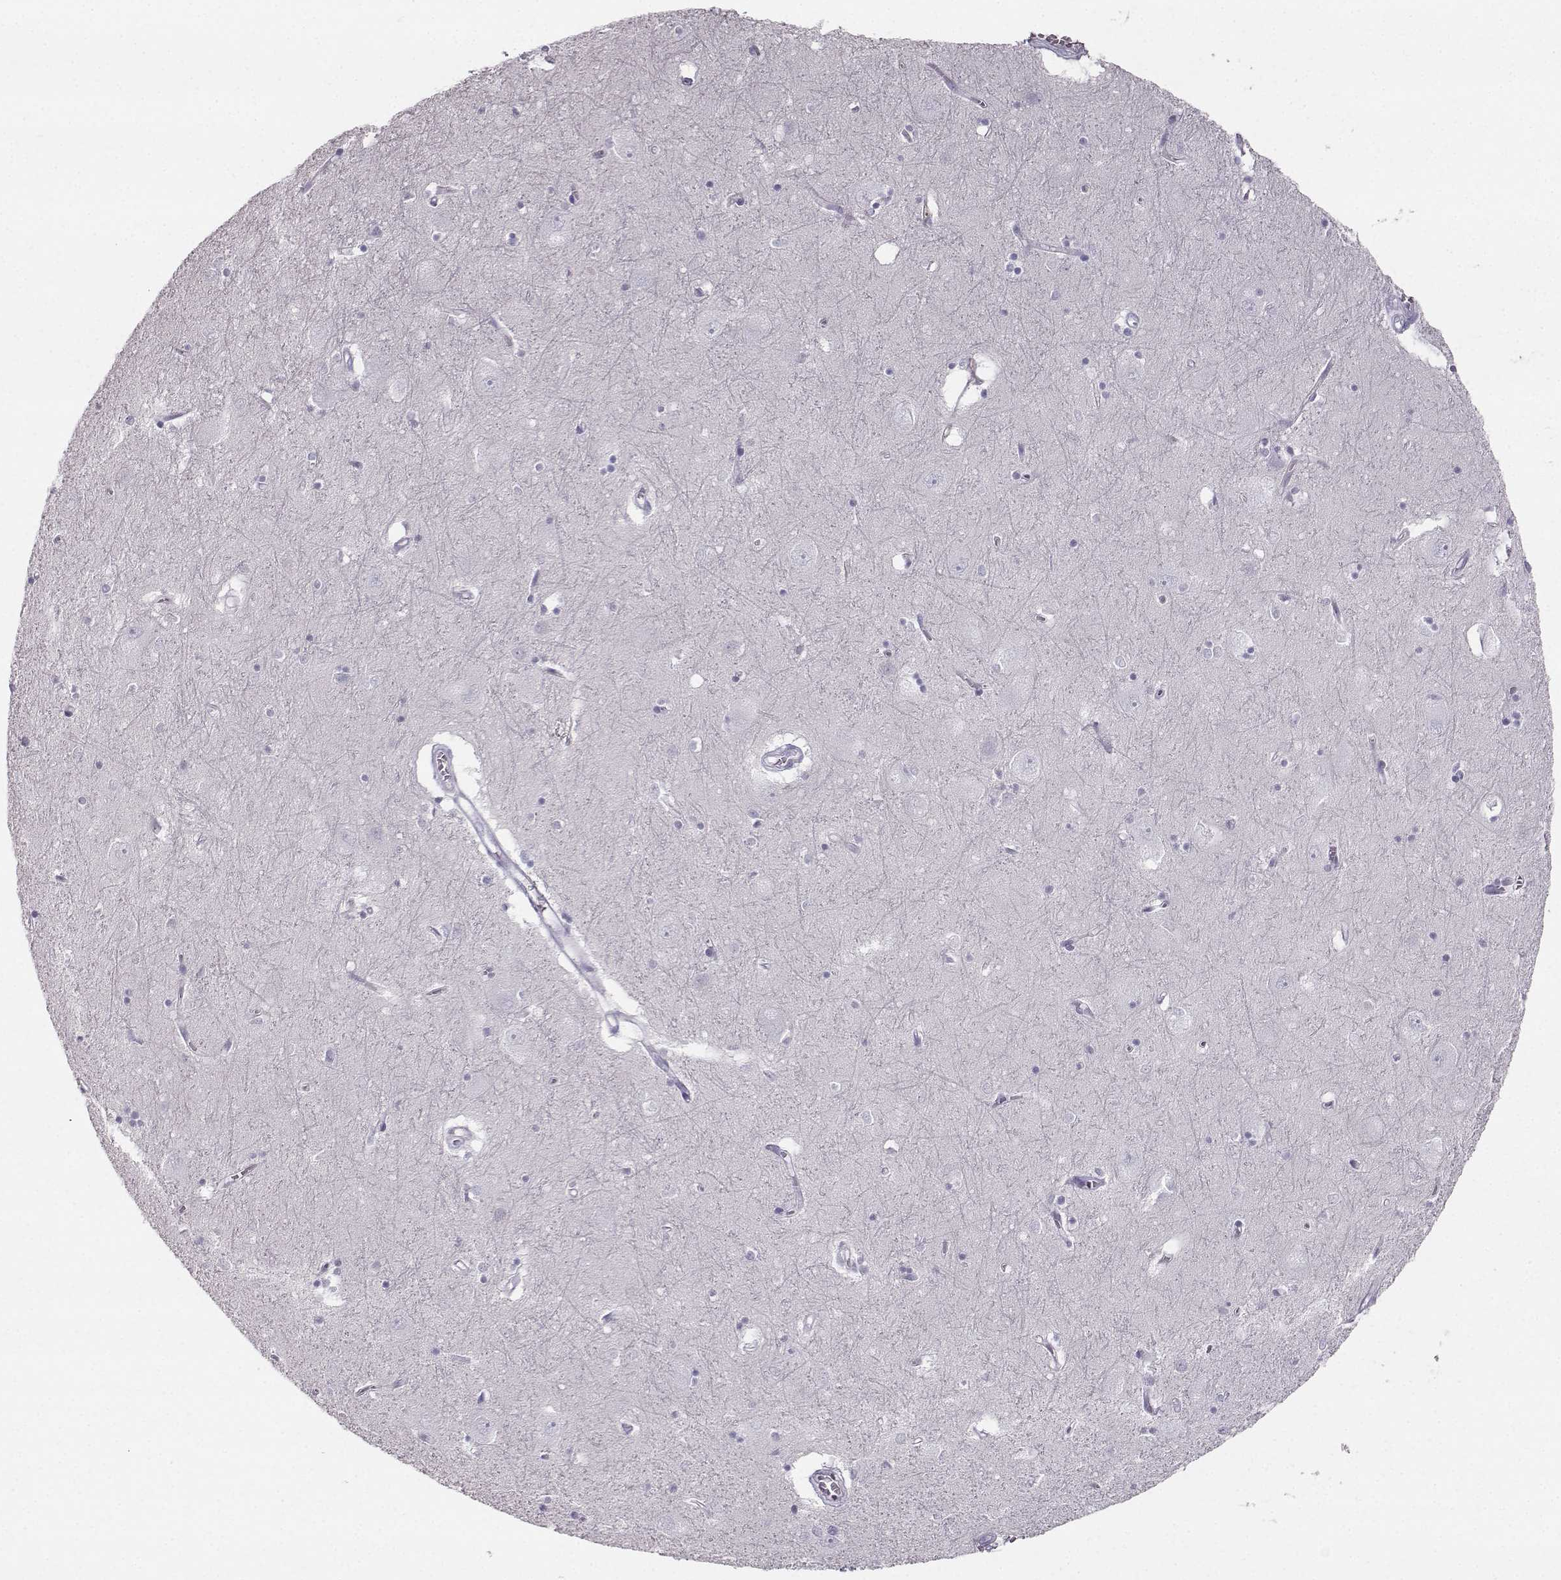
{"staining": {"intensity": "negative", "quantity": "none", "location": "none"}, "tissue": "caudate", "cell_type": "Glial cells", "image_type": "normal", "snomed": [{"axis": "morphology", "description": "Normal tissue, NOS"}, {"axis": "topography", "description": "Lateral ventricle wall"}], "caption": "Immunohistochemistry (IHC) micrograph of unremarkable human caudate stained for a protein (brown), which shows no staining in glial cells.", "gene": "CASR", "patient": {"sex": "male", "age": 54}}